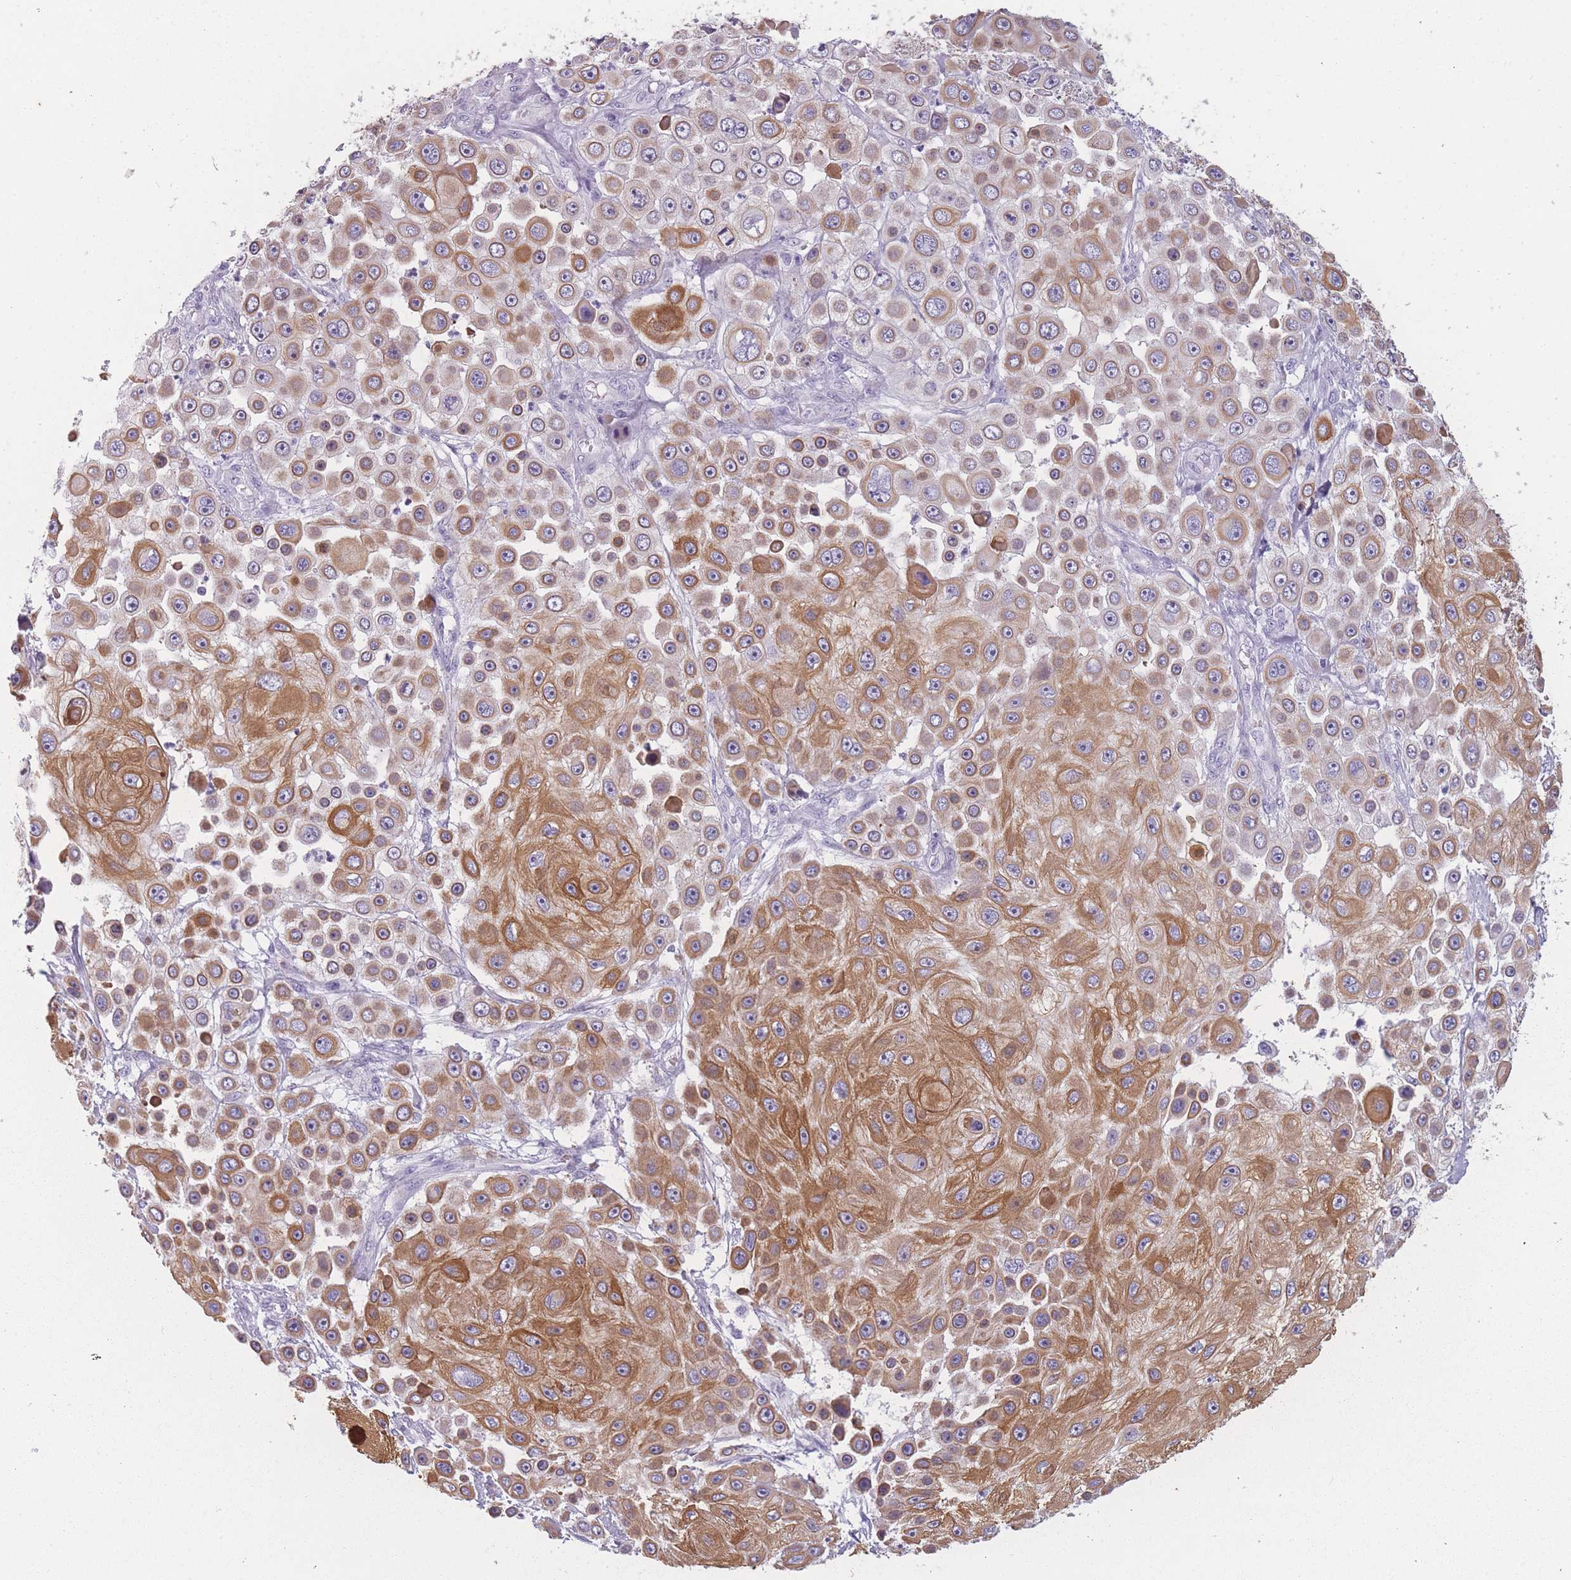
{"staining": {"intensity": "strong", "quantity": "25%-75%", "location": "cytoplasmic/membranous"}, "tissue": "skin cancer", "cell_type": "Tumor cells", "image_type": "cancer", "snomed": [{"axis": "morphology", "description": "Squamous cell carcinoma, NOS"}, {"axis": "topography", "description": "Skin"}], "caption": "The histopathology image displays staining of skin cancer, revealing strong cytoplasmic/membranous protein positivity (brown color) within tumor cells.", "gene": "PPFIA3", "patient": {"sex": "male", "age": 67}}